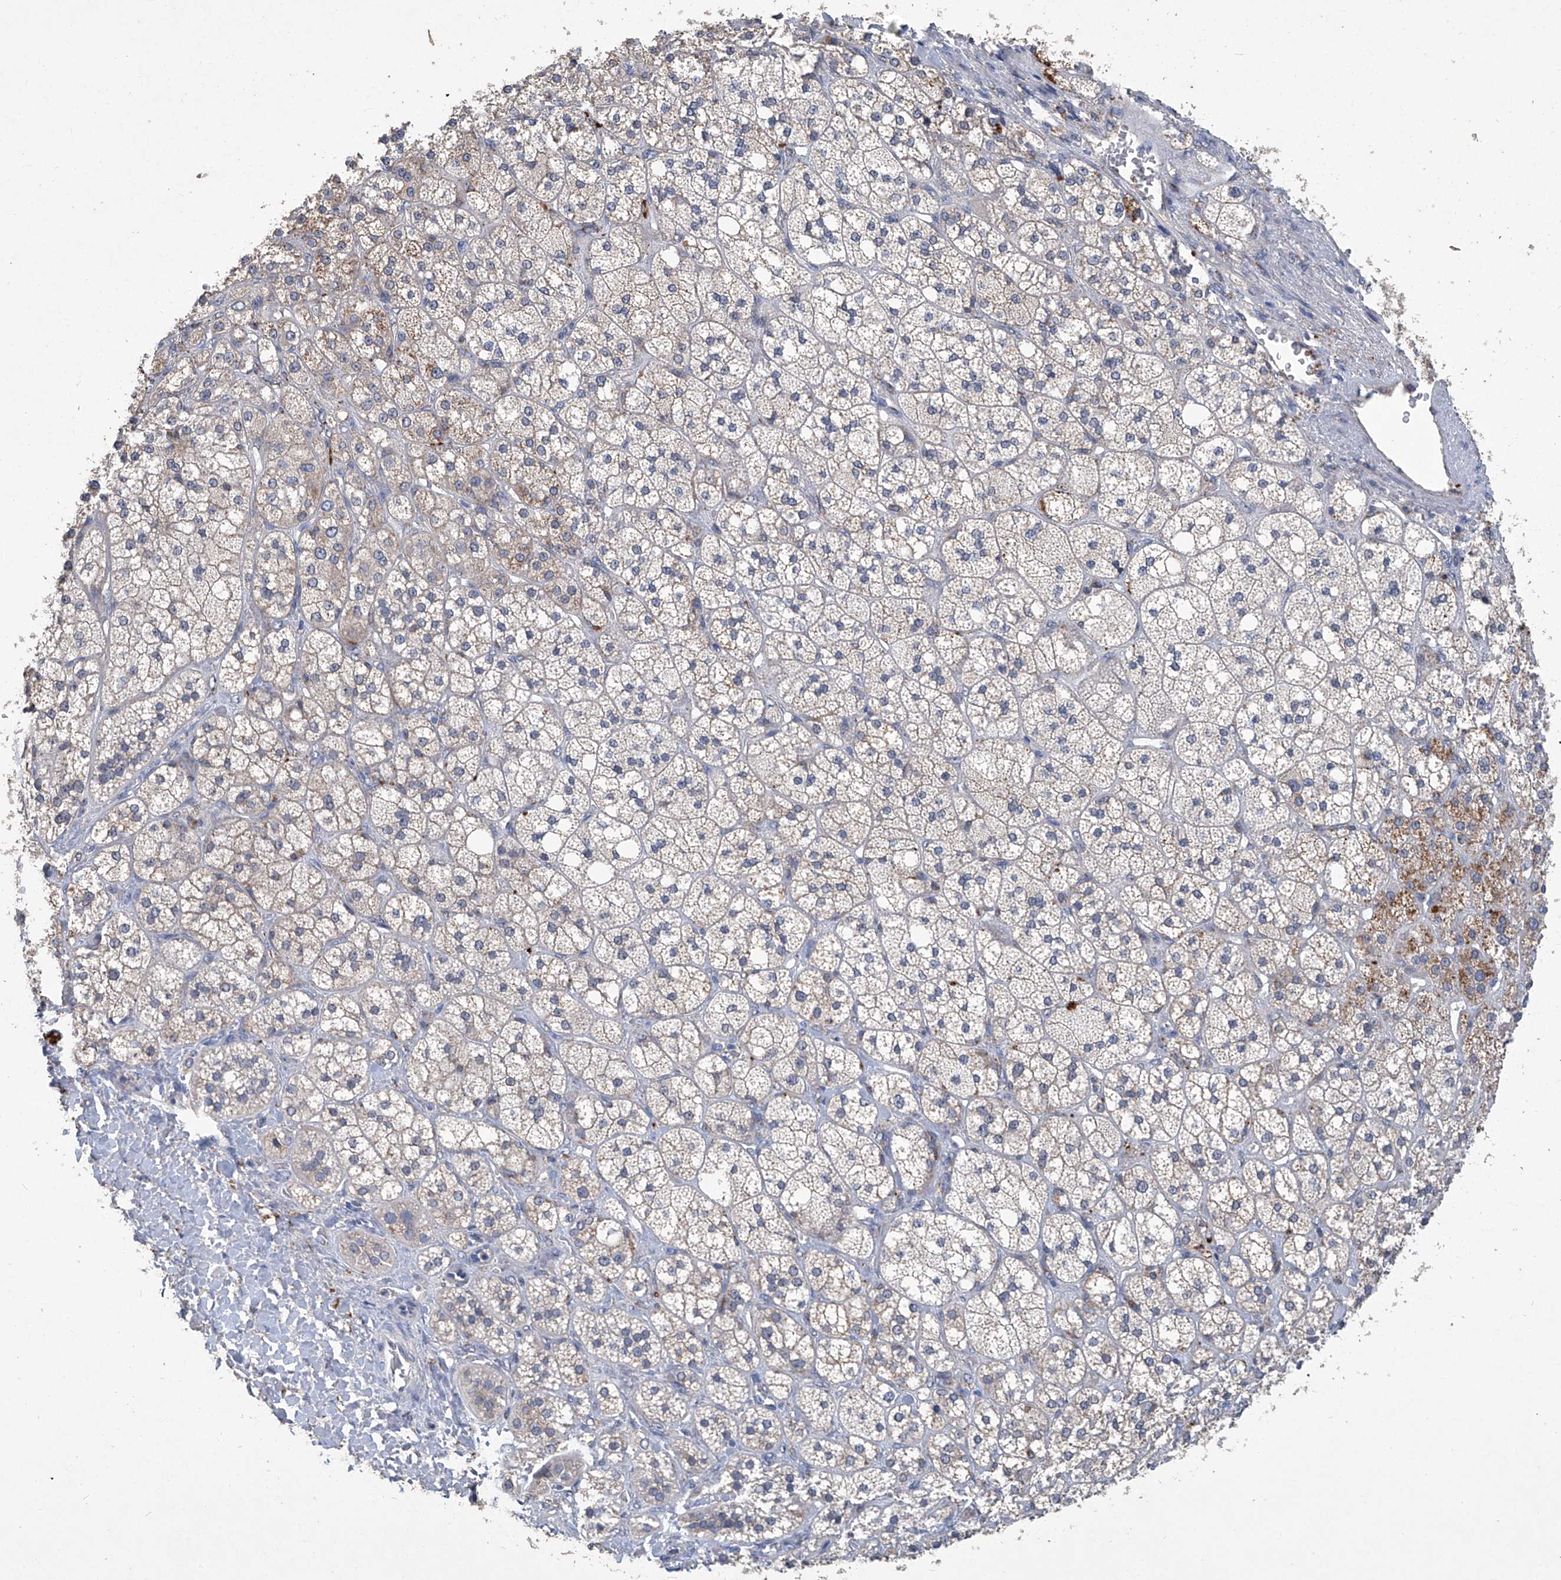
{"staining": {"intensity": "strong", "quantity": "<25%", "location": "cytoplasmic/membranous"}, "tissue": "adrenal gland", "cell_type": "Glandular cells", "image_type": "normal", "snomed": [{"axis": "morphology", "description": "Normal tissue, NOS"}, {"axis": "topography", "description": "Adrenal gland"}], "caption": "High-power microscopy captured an IHC histopathology image of unremarkable adrenal gland, revealing strong cytoplasmic/membranous expression in approximately <25% of glandular cells.", "gene": "PCSK5", "patient": {"sex": "male", "age": 61}}